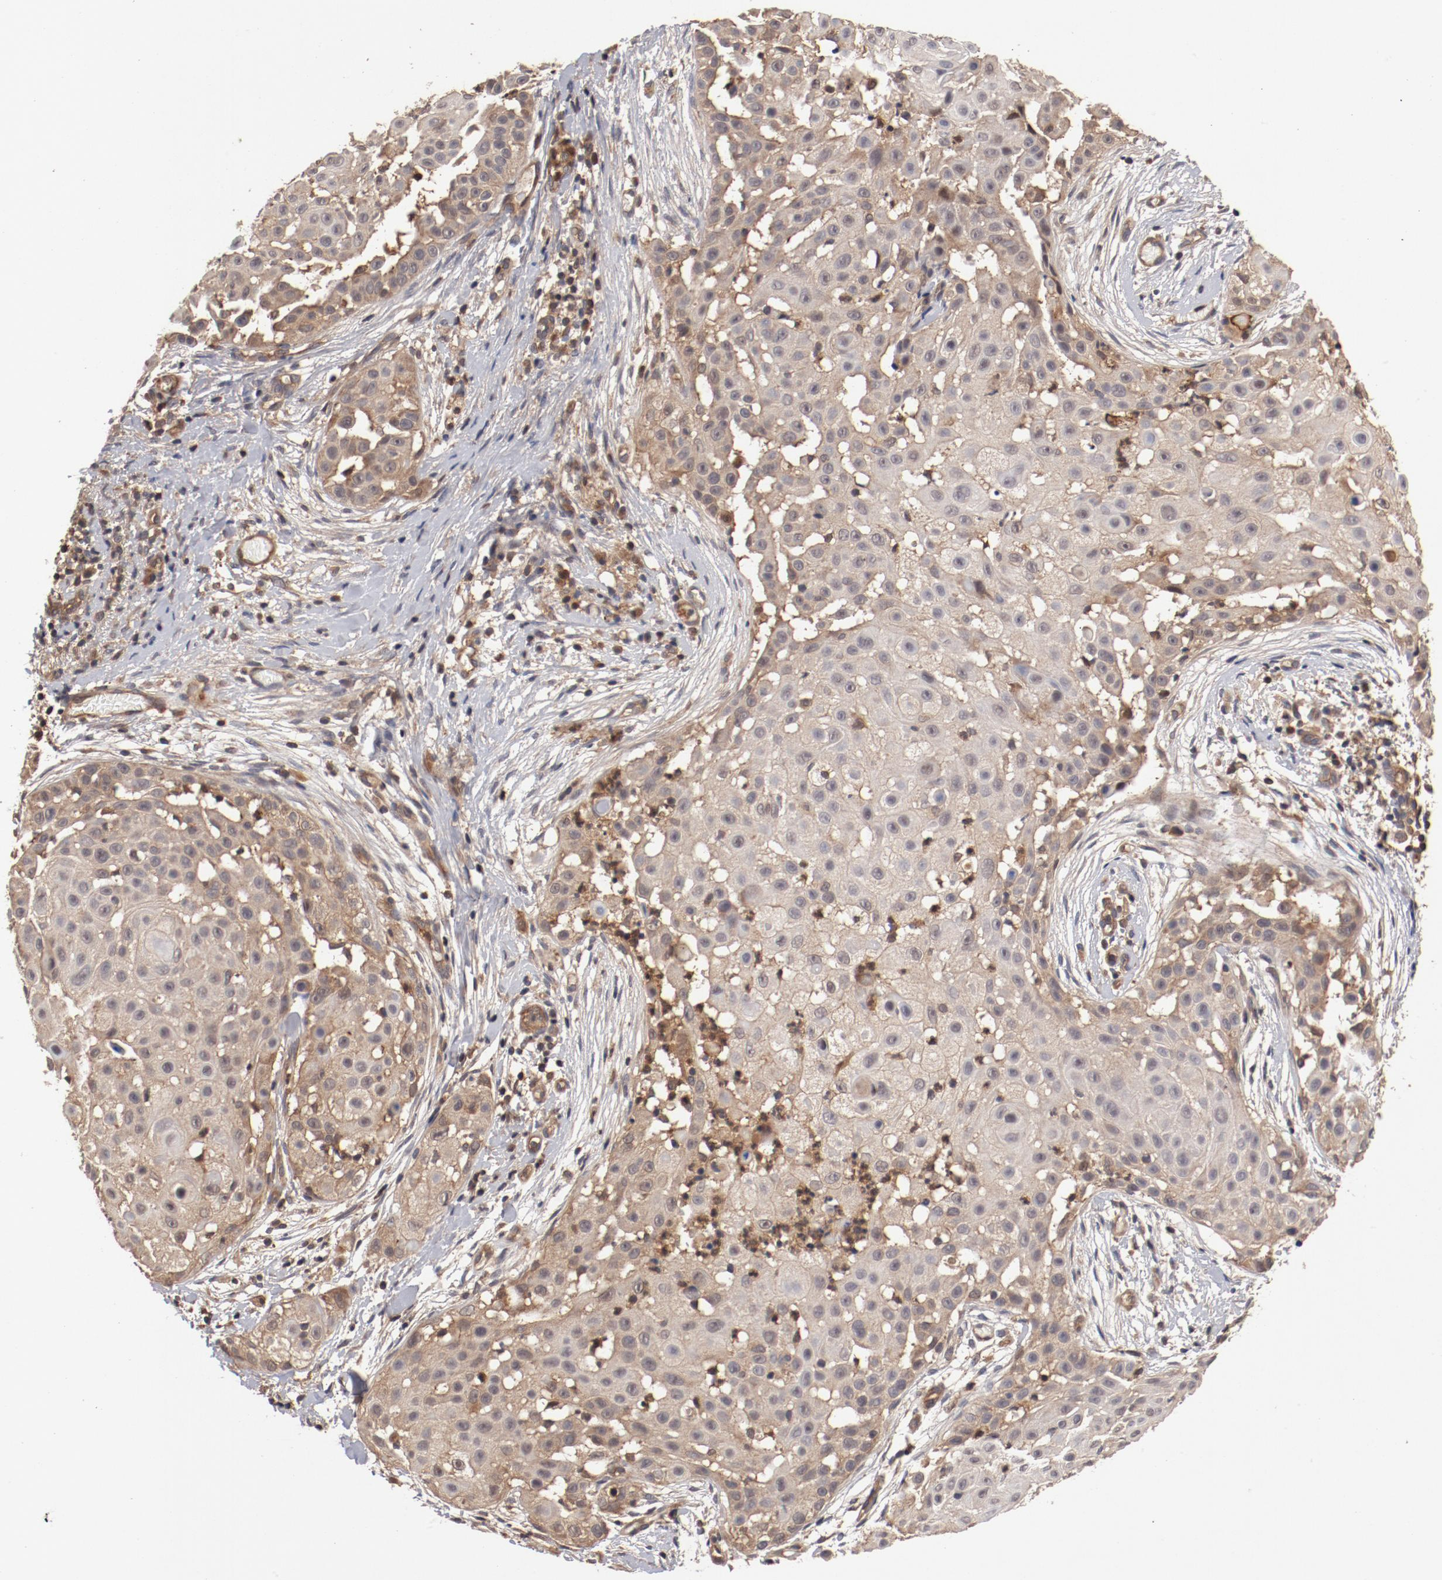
{"staining": {"intensity": "weak", "quantity": ">75%", "location": "cytoplasmic/membranous"}, "tissue": "skin cancer", "cell_type": "Tumor cells", "image_type": "cancer", "snomed": [{"axis": "morphology", "description": "Squamous cell carcinoma, NOS"}, {"axis": "topography", "description": "Skin"}], "caption": "IHC image of skin cancer (squamous cell carcinoma) stained for a protein (brown), which demonstrates low levels of weak cytoplasmic/membranous staining in about >75% of tumor cells.", "gene": "GUF1", "patient": {"sex": "female", "age": 57}}